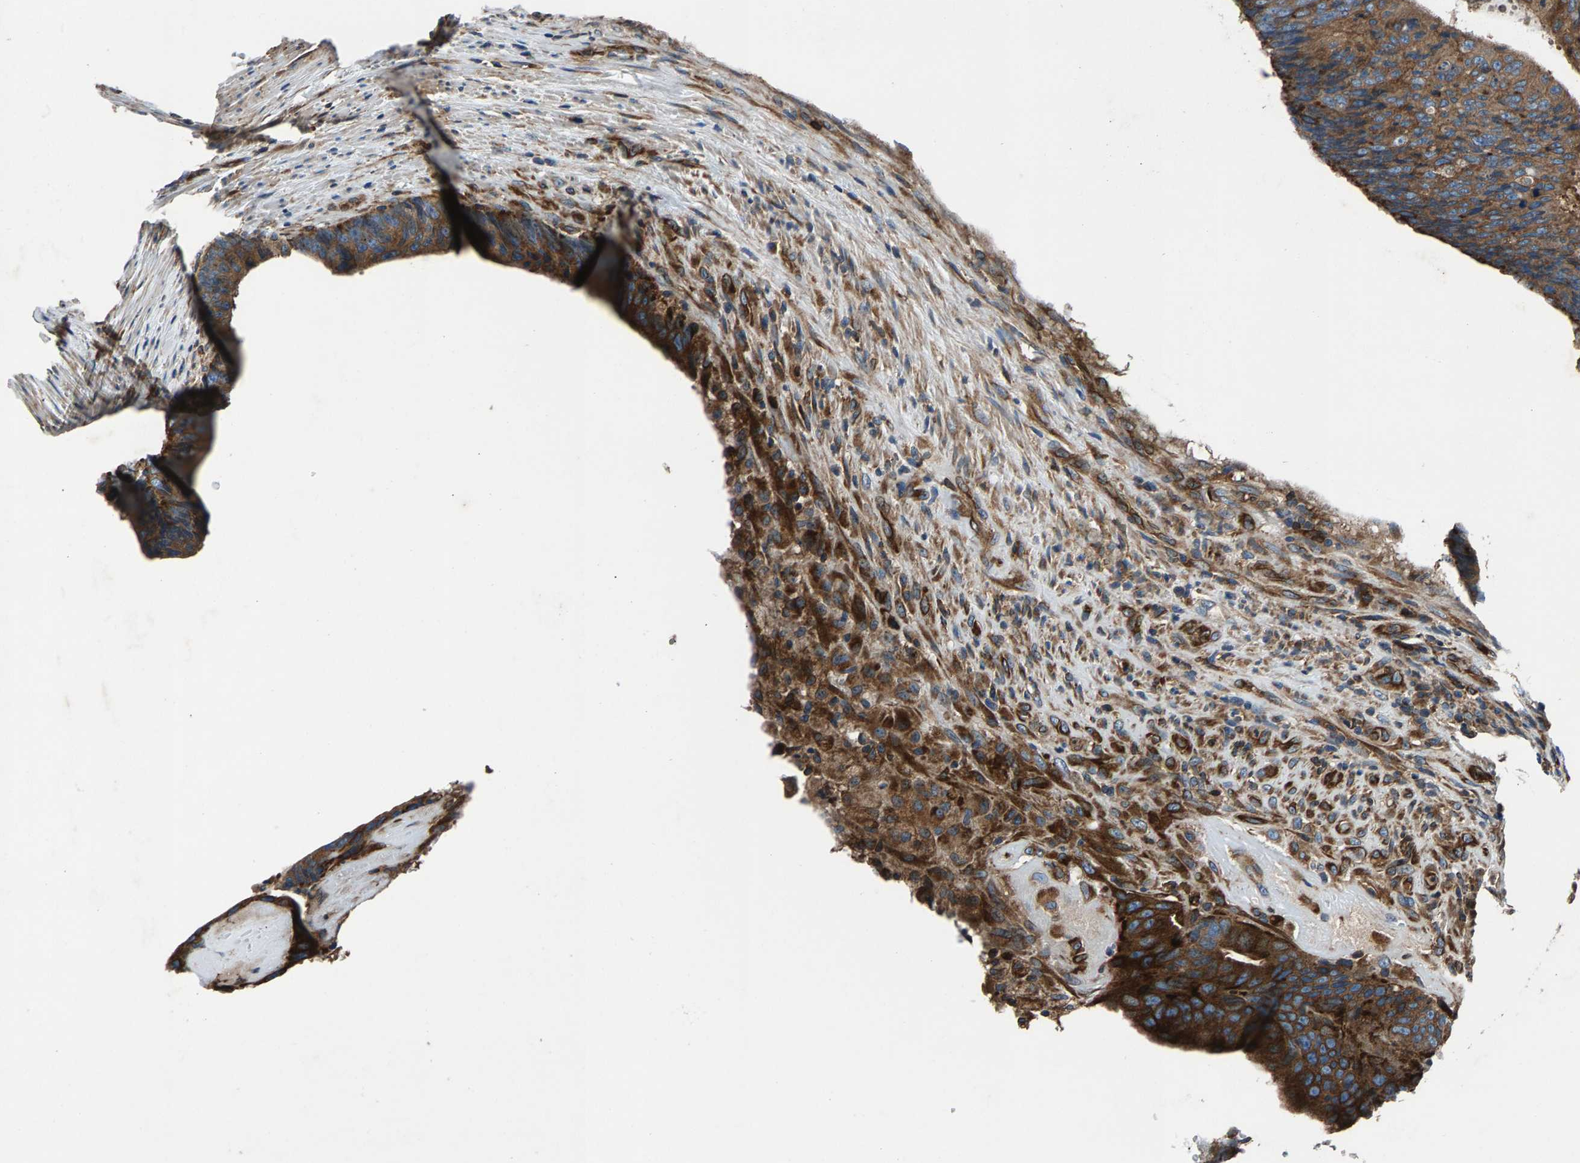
{"staining": {"intensity": "moderate", "quantity": ">75%", "location": "cytoplasmic/membranous"}, "tissue": "colorectal cancer", "cell_type": "Tumor cells", "image_type": "cancer", "snomed": [{"axis": "morphology", "description": "Adenocarcinoma, NOS"}, {"axis": "topography", "description": "Colon"}], "caption": "DAB (3,3'-diaminobenzidine) immunohistochemical staining of colorectal cancer (adenocarcinoma) displays moderate cytoplasmic/membranous protein expression in approximately >75% of tumor cells. The protein of interest is shown in brown color, while the nuclei are stained blue.", "gene": "LPCAT1", "patient": {"sex": "male", "age": 56}}